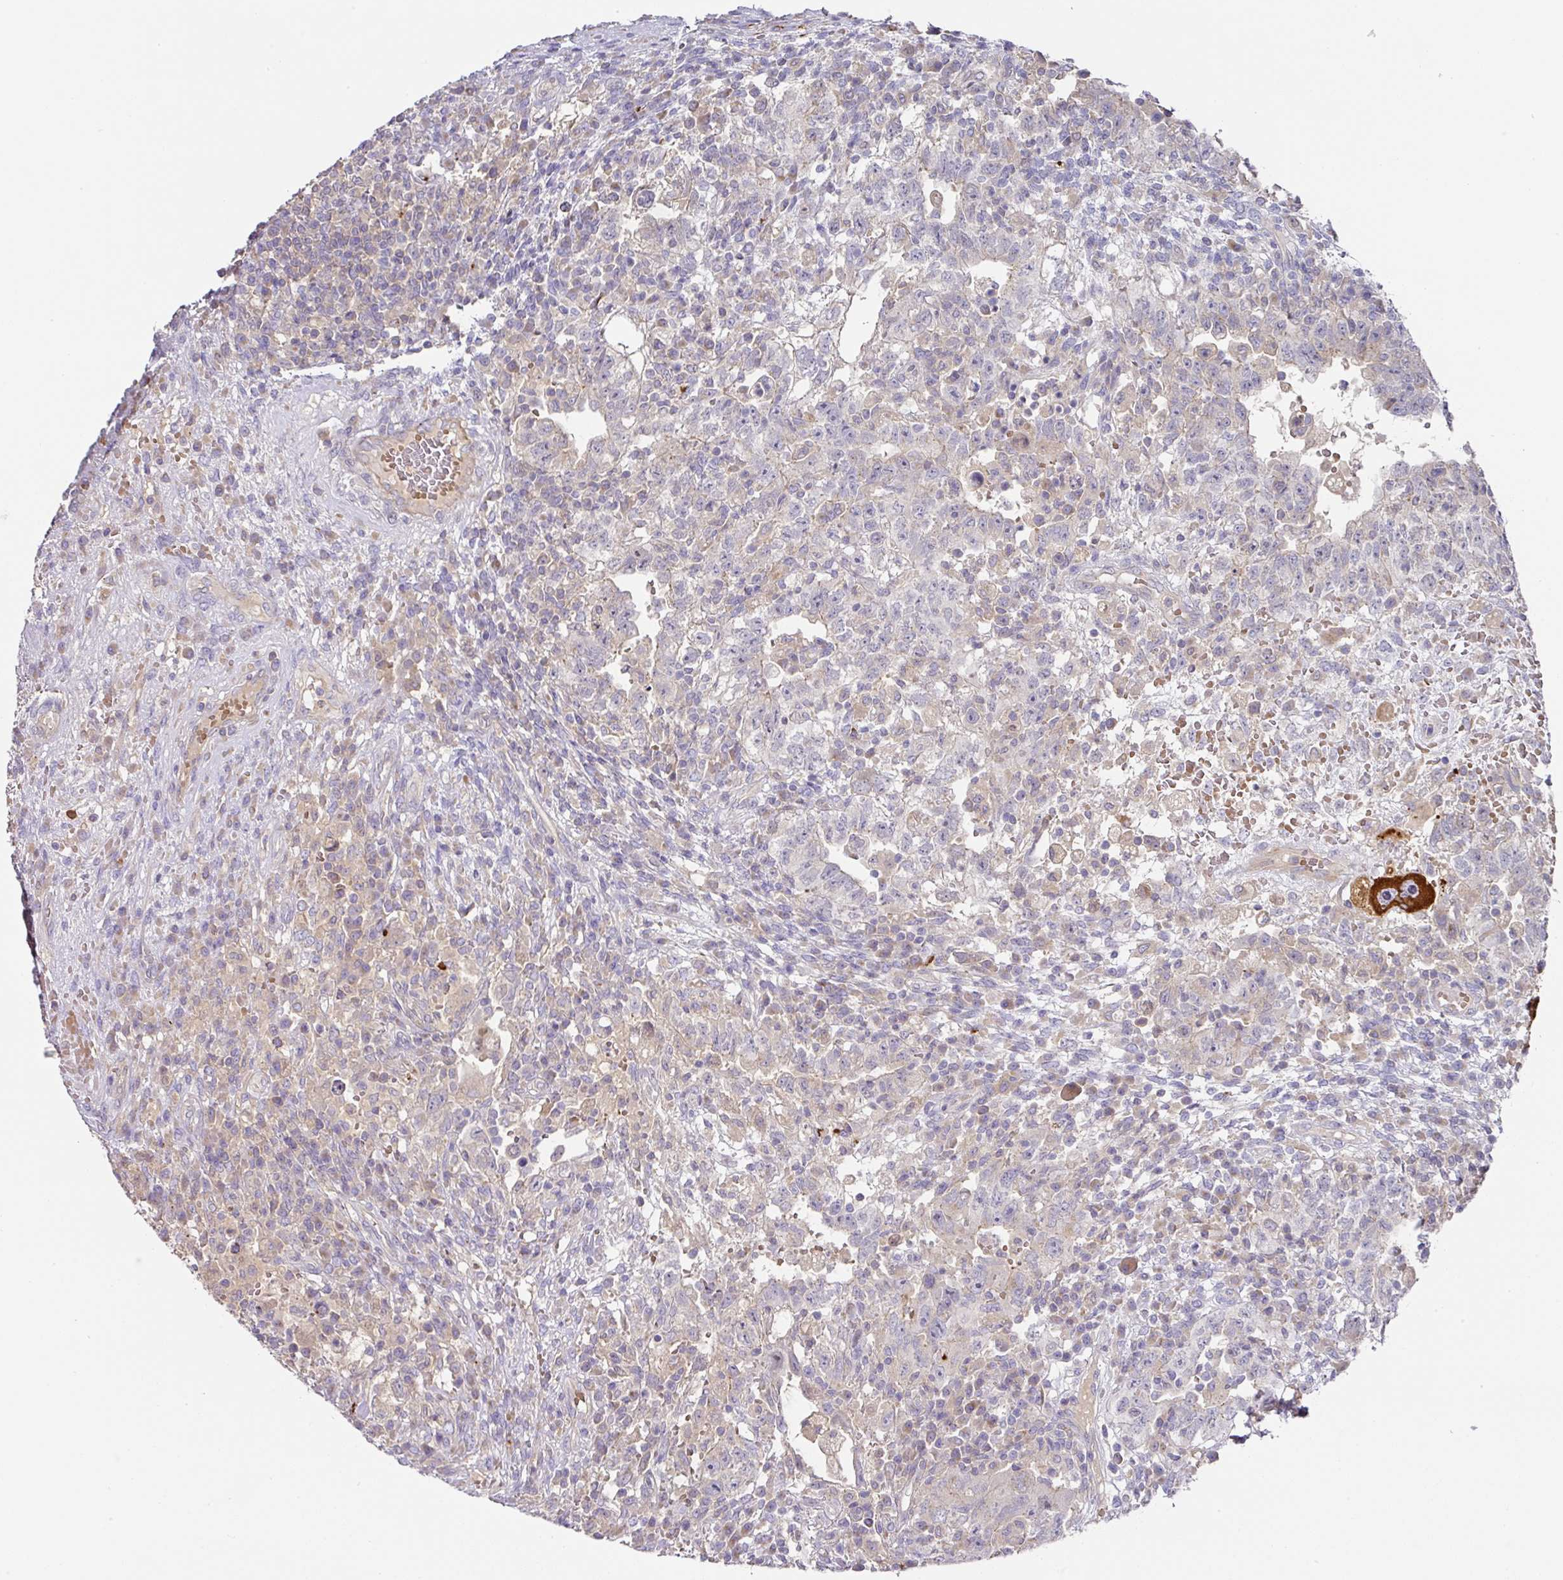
{"staining": {"intensity": "weak", "quantity": "<25%", "location": "cytoplasmic/membranous"}, "tissue": "testis cancer", "cell_type": "Tumor cells", "image_type": "cancer", "snomed": [{"axis": "morphology", "description": "Carcinoma, Embryonal, NOS"}, {"axis": "topography", "description": "Testis"}], "caption": "A high-resolution micrograph shows IHC staining of testis embryonal carcinoma, which demonstrates no significant staining in tumor cells.", "gene": "TARM1", "patient": {"sex": "male", "age": 26}}